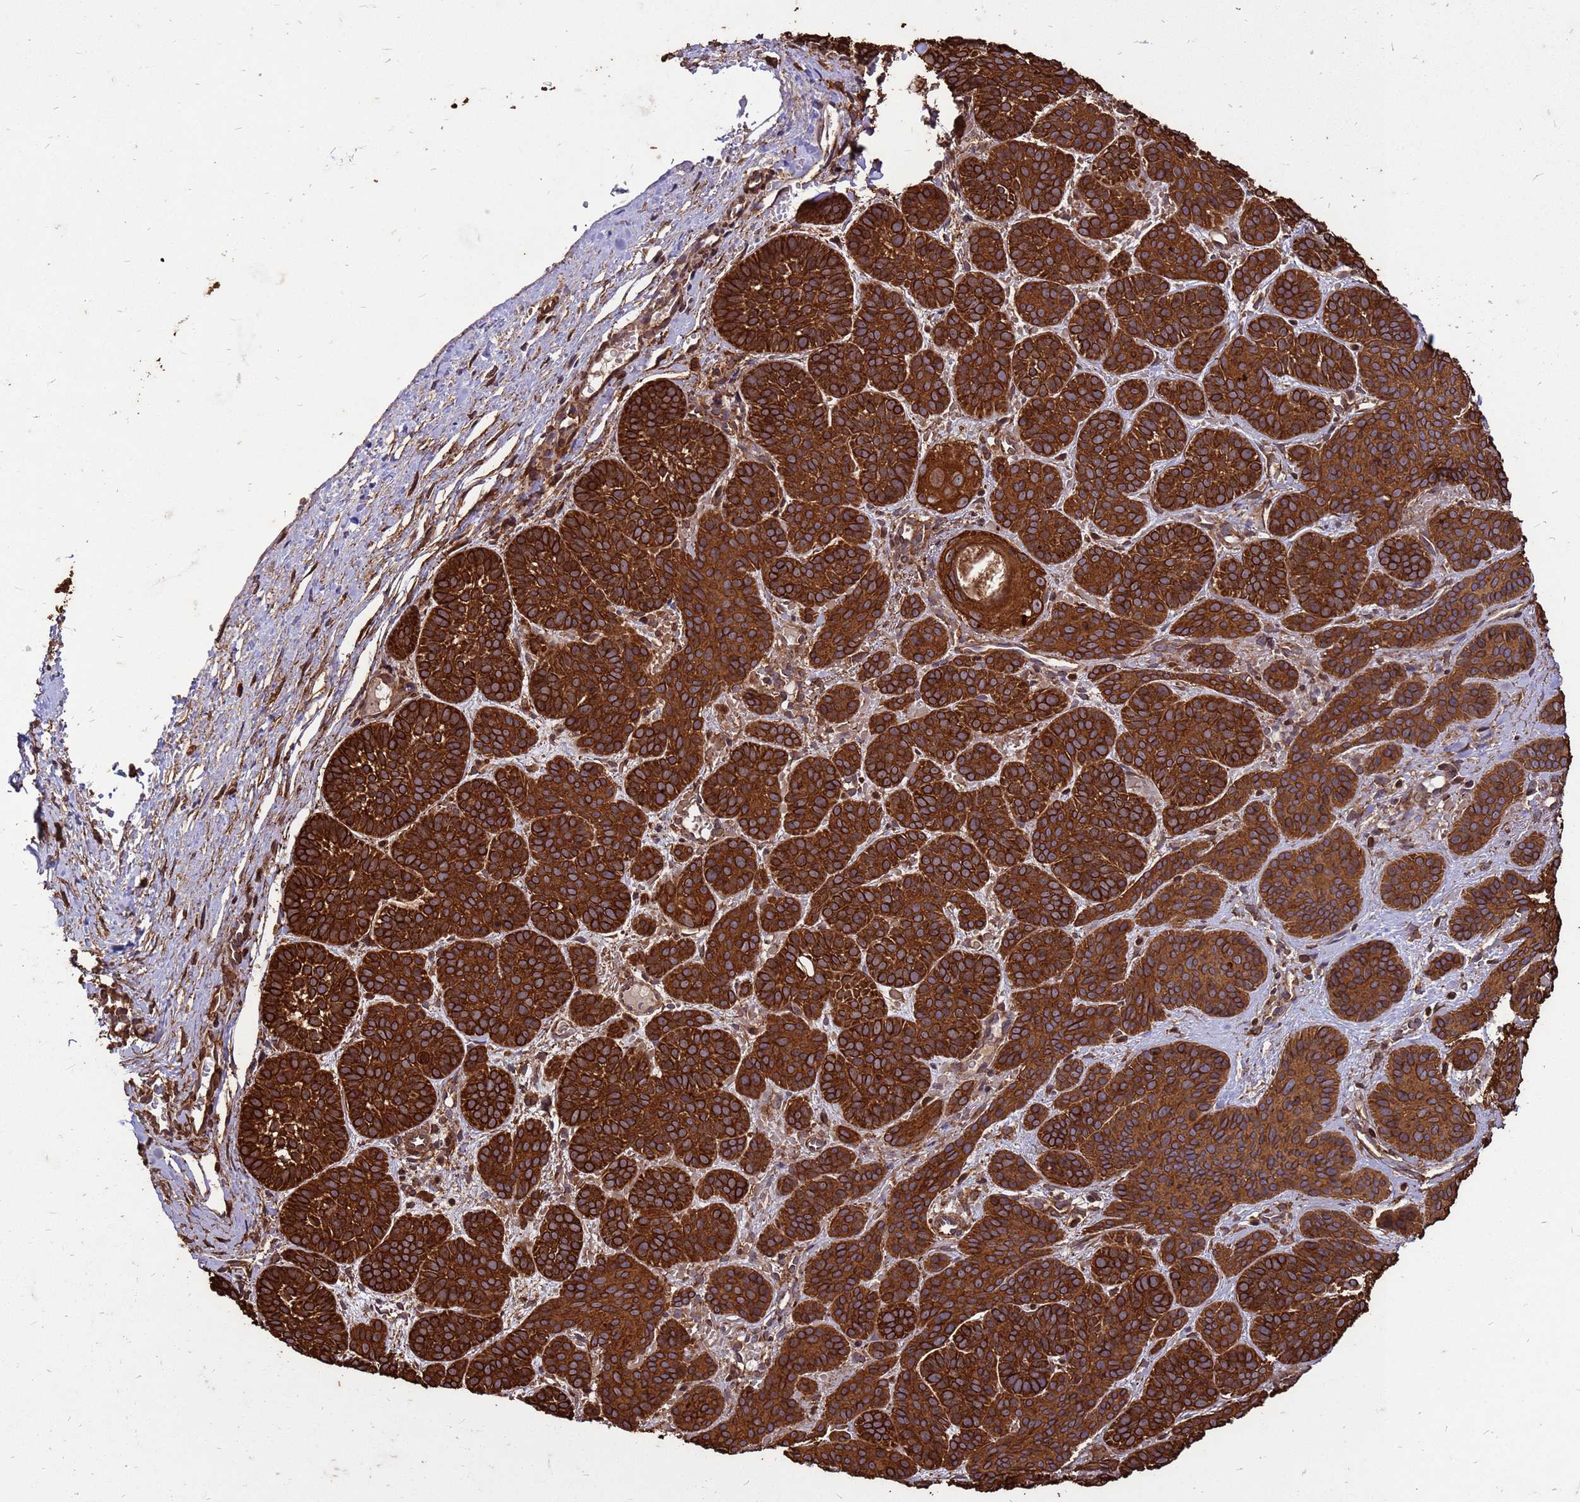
{"staining": {"intensity": "strong", "quantity": ">75%", "location": "cytoplasmic/membranous"}, "tissue": "skin cancer", "cell_type": "Tumor cells", "image_type": "cancer", "snomed": [{"axis": "morphology", "description": "Basal cell carcinoma"}, {"axis": "topography", "description": "Skin"}], "caption": "Skin cancer (basal cell carcinoma) was stained to show a protein in brown. There is high levels of strong cytoplasmic/membranous staining in approximately >75% of tumor cells.", "gene": "ZNF618", "patient": {"sex": "male", "age": 85}}